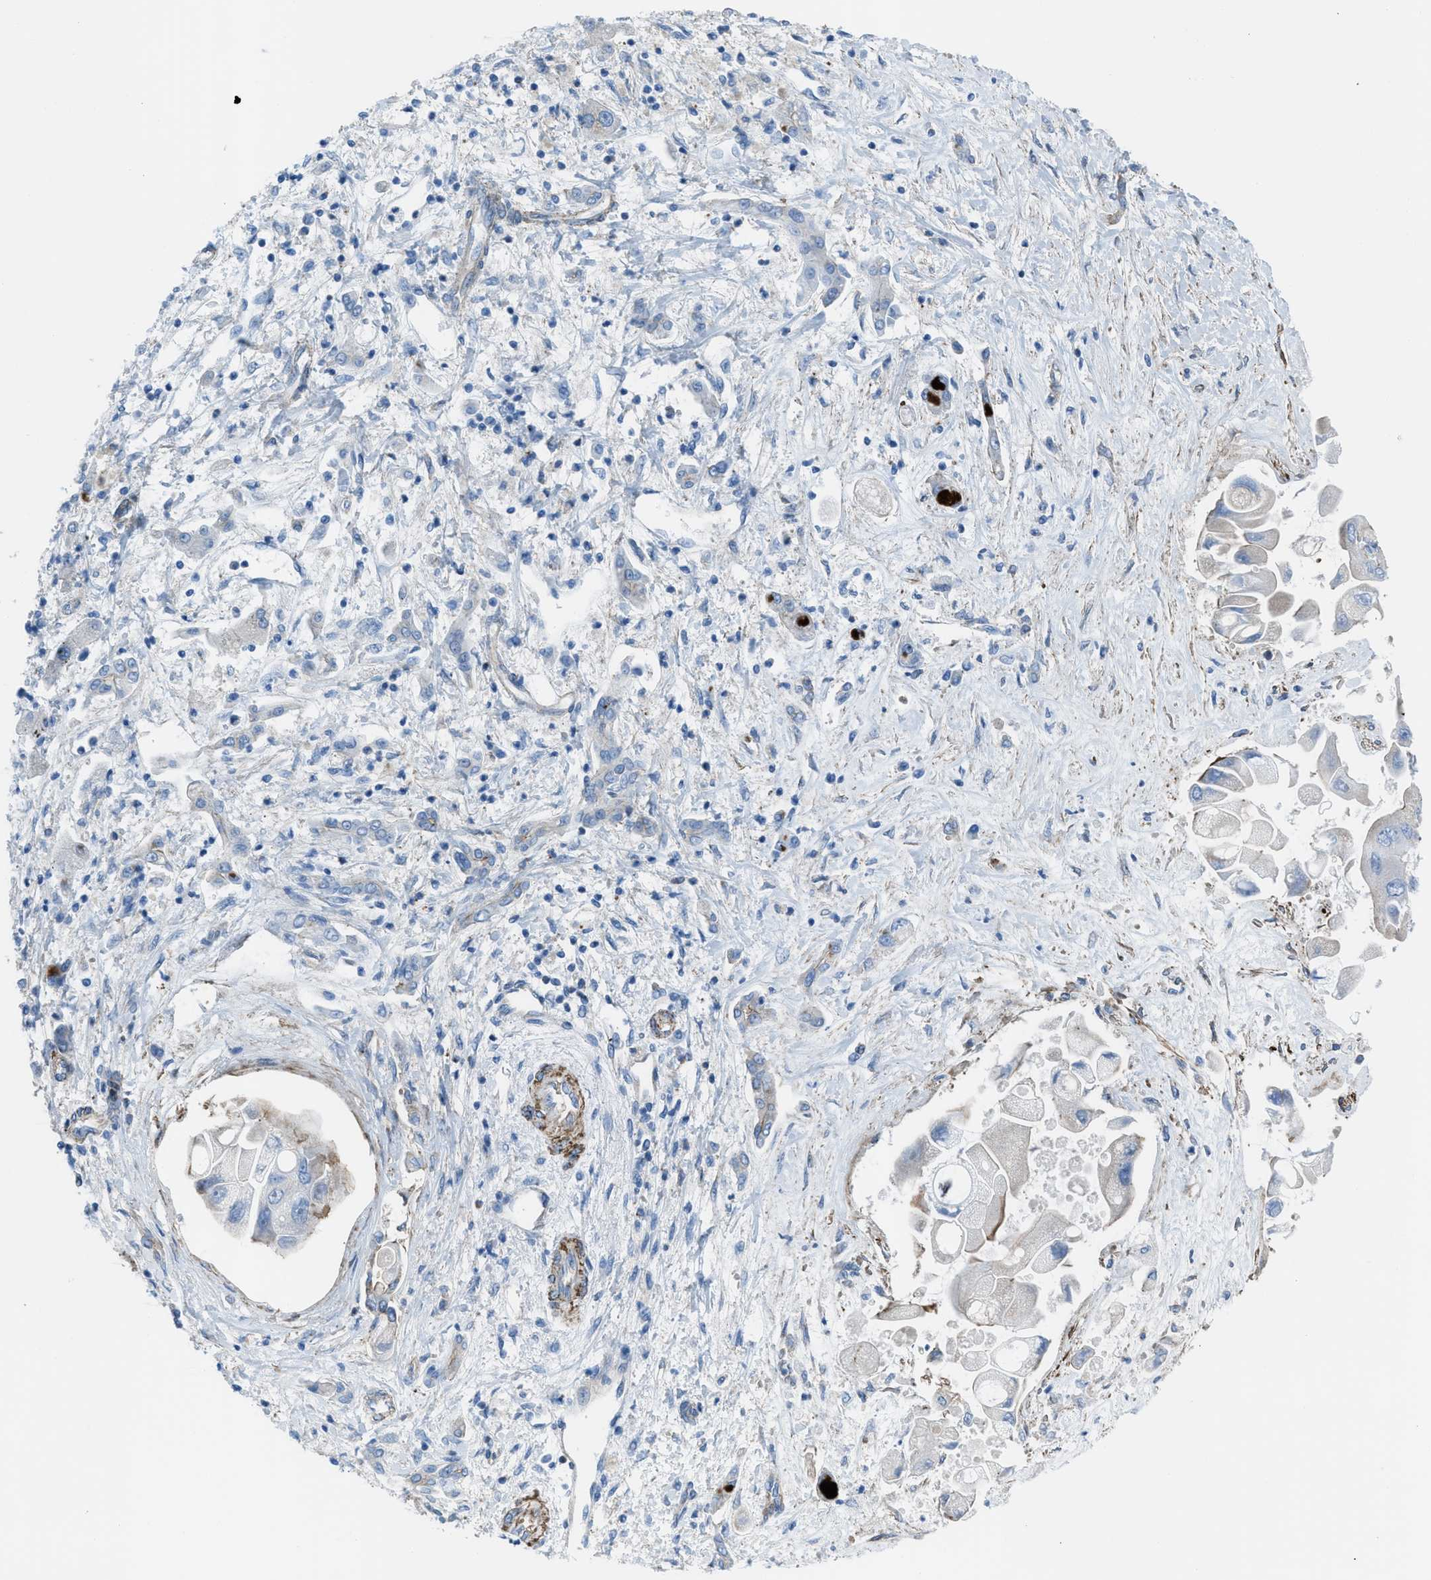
{"staining": {"intensity": "negative", "quantity": "none", "location": "none"}, "tissue": "liver cancer", "cell_type": "Tumor cells", "image_type": "cancer", "snomed": [{"axis": "morphology", "description": "Cholangiocarcinoma"}, {"axis": "topography", "description": "Liver"}], "caption": "Immunohistochemistry photomicrograph of neoplastic tissue: human liver cancer stained with DAB displays no significant protein staining in tumor cells.", "gene": "KCNH7", "patient": {"sex": "male", "age": 50}}